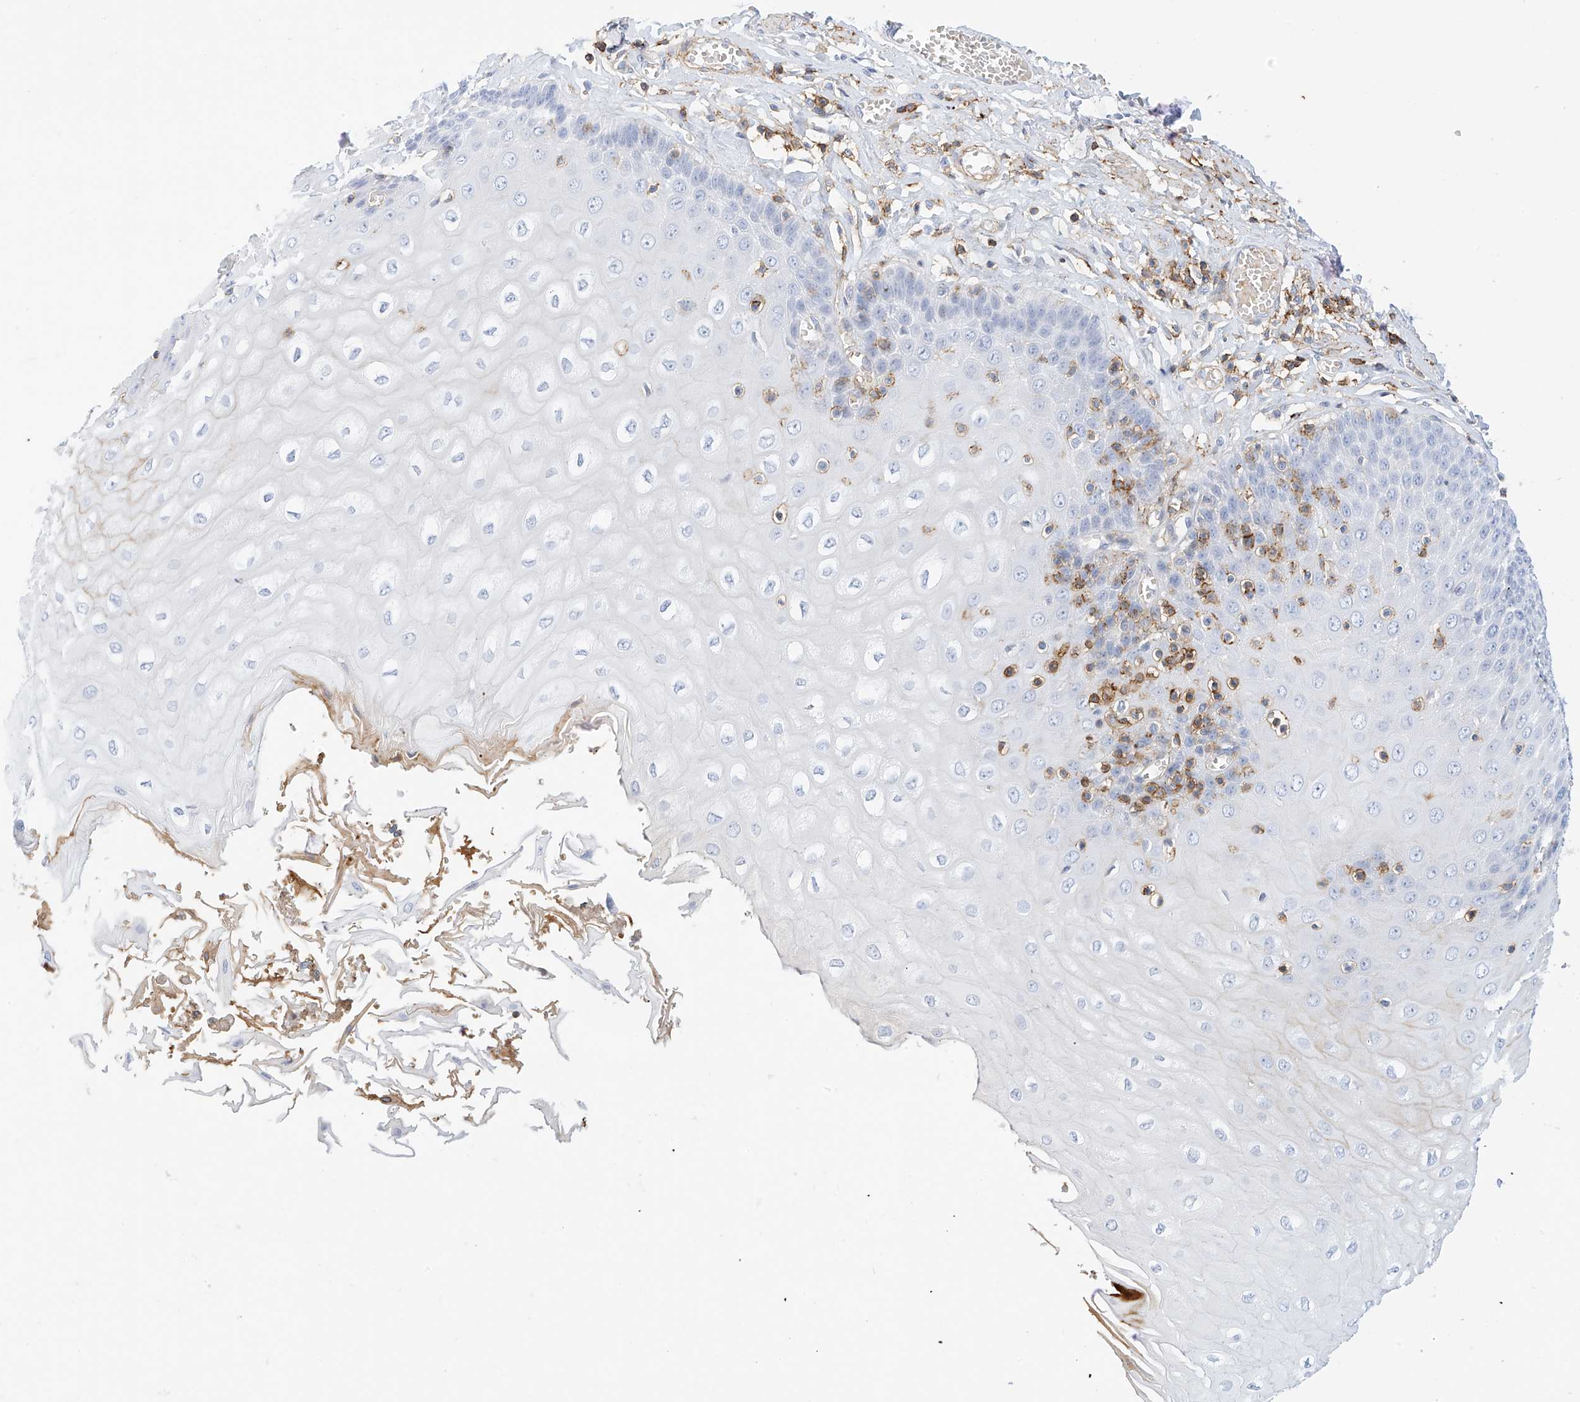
{"staining": {"intensity": "moderate", "quantity": "<25%", "location": "cytoplasmic/membranous"}, "tissue": "esophagus", "cell_type": "Squamous epithelial cells", "image_type": "normal", "snomed": [{"axis": "morphology", "description": "Normal tissue, NOS"}, {"axis": "topography", "description": "Esophagus"}], "caption": "Moderate cytoplasmic/membranous protein expression is present in about <25% of squamous epithelial cells in esophagus.", "gene": "TXNDC9", "patient": {"sex": "male", "age": 60}}